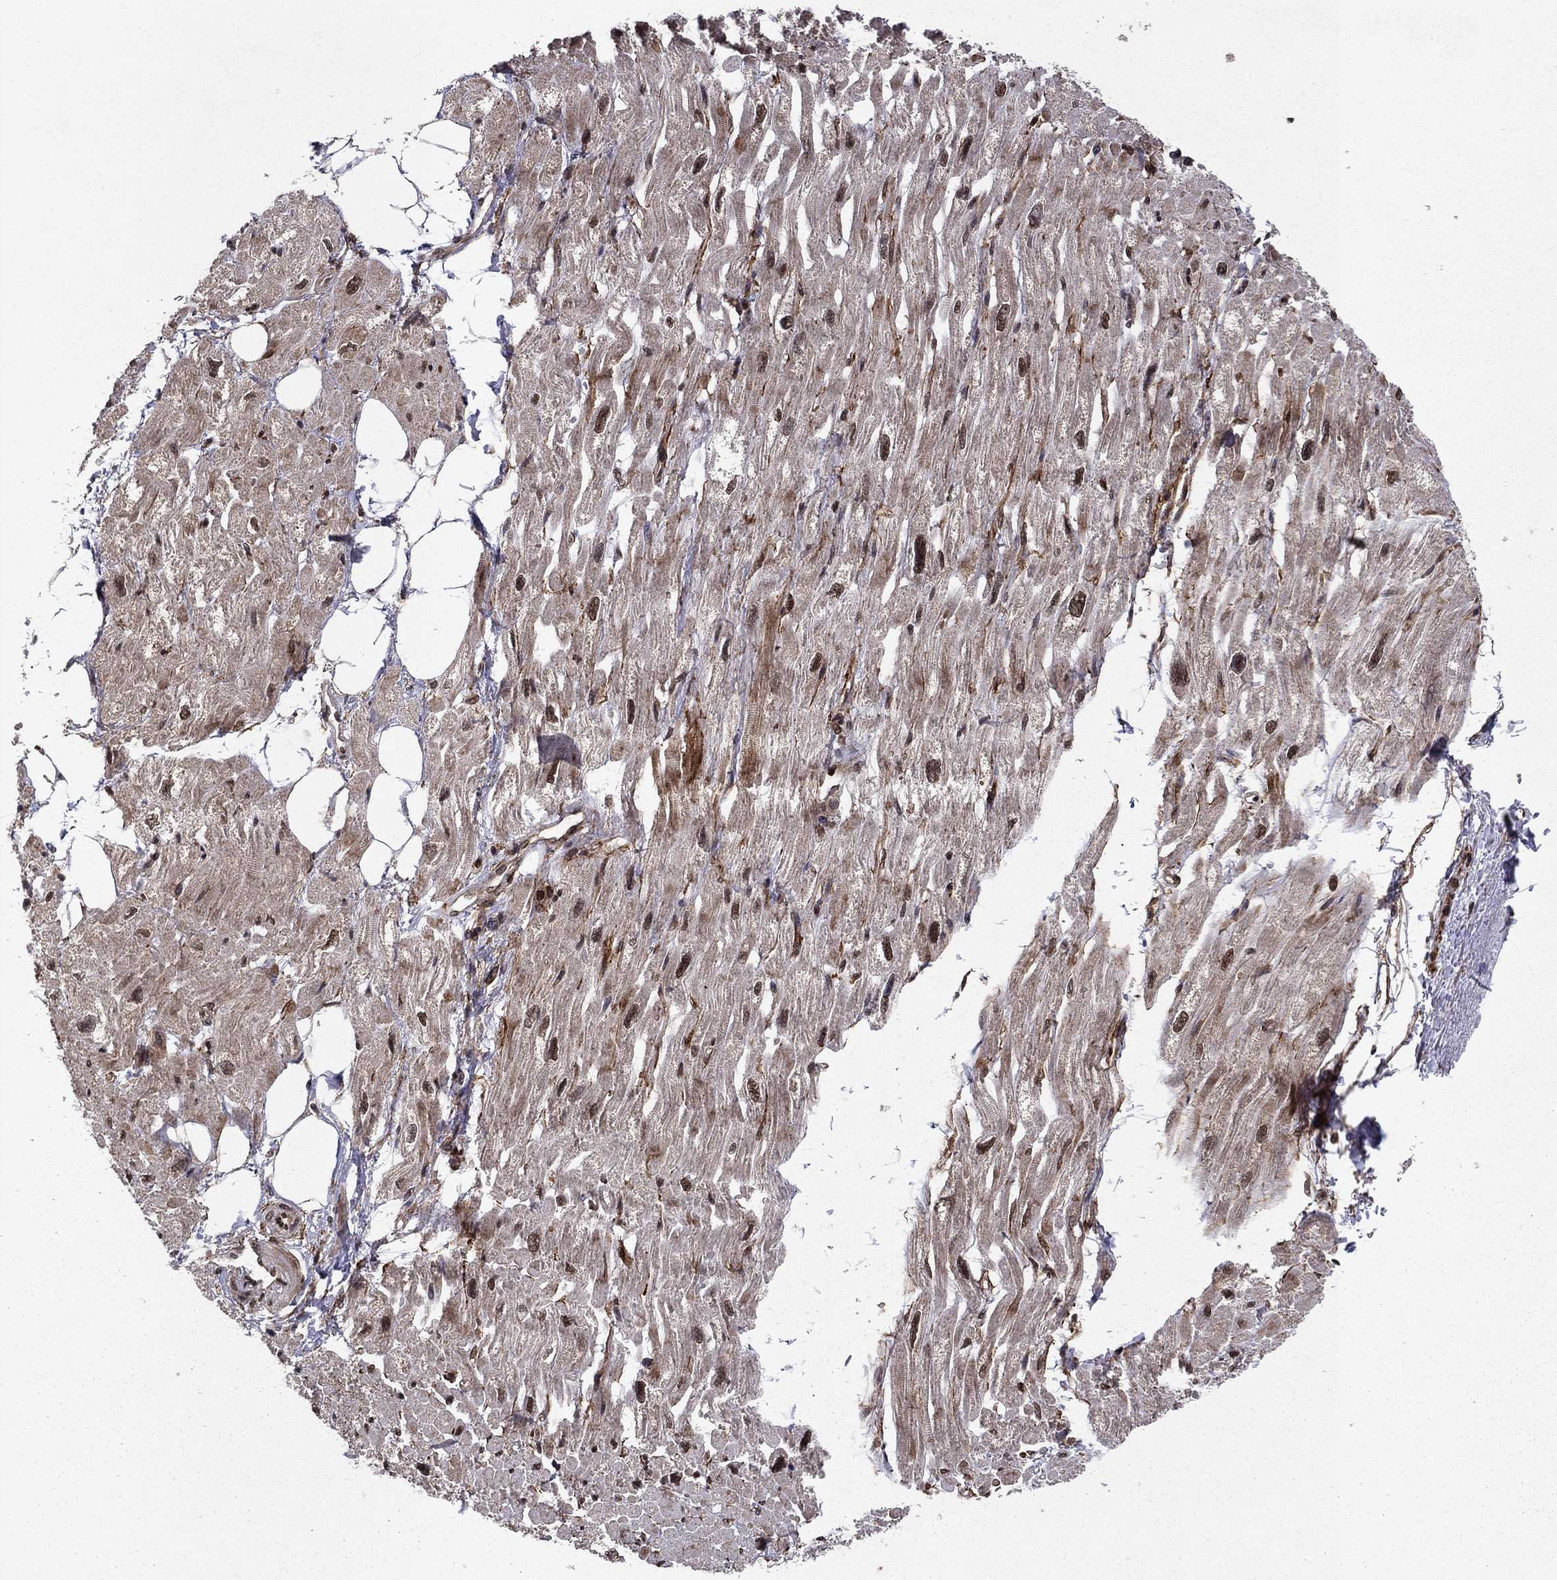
{"staining": {"intensity": "moderate", "quantity": "<25%", "location": "nuclear"}, "tissue": "heart muscle", "cell_type": "Cardiomyocytes", "image_type": "normal", "snomed": [{"axis": "morphology", "description": "Normal tissue, NOS"}, {"axis": "topography", "description": "Heart"}], "caption": "Moderate nuclear expression is present in about <25% of cardiomyocytes in unremarkable heart muscle. Using DAB (brown) and hematoxylin (blue) stains, captured at high magnification using brightfield microscopy.", "gene": "SSX2IP", "patient": {"sex": "male", "age": 66}}